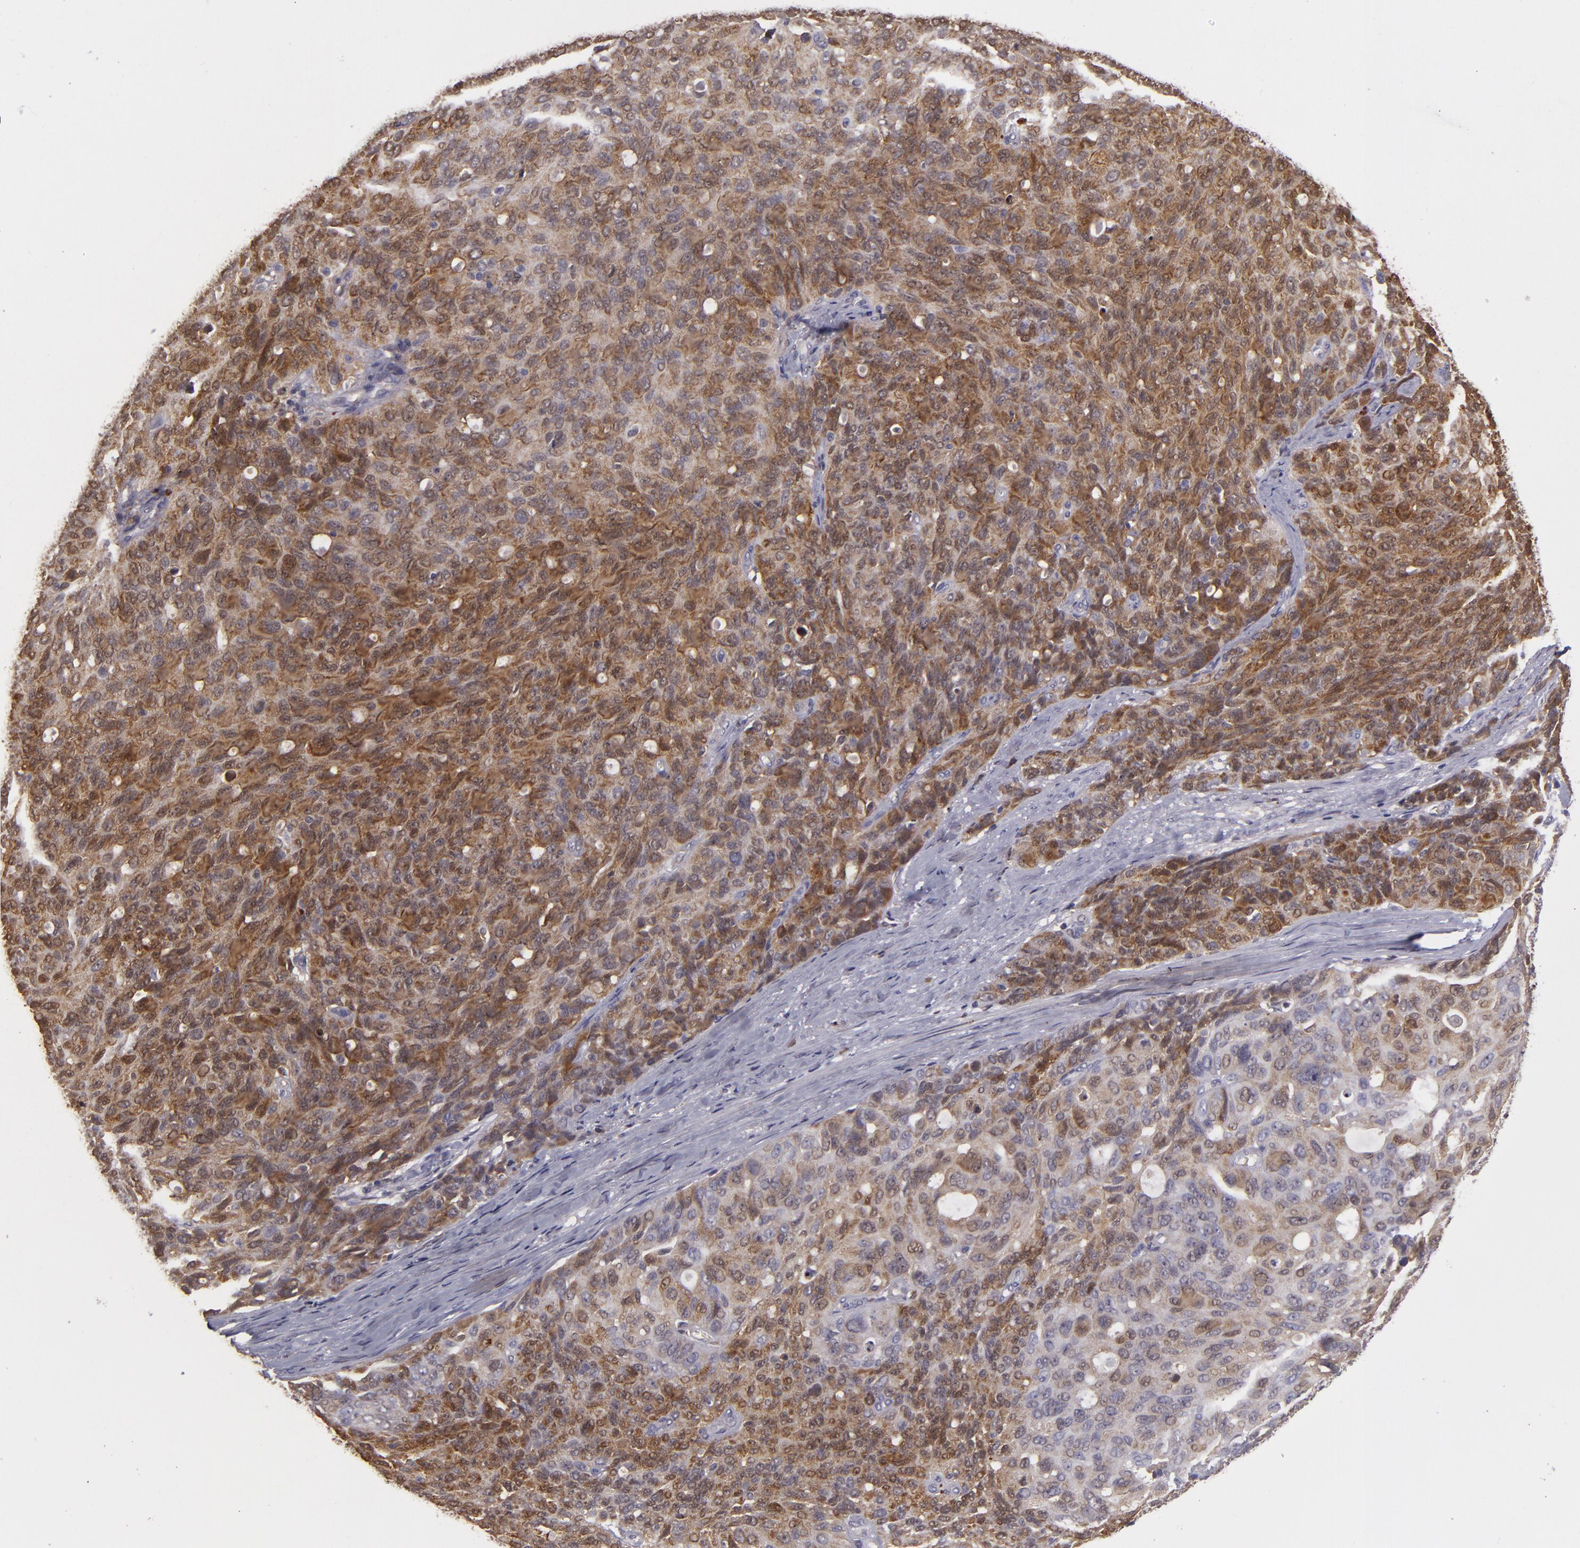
{"staining": {"intensity": "moderate", "quantity": ">75%", "location": "cytoplasmic/membranous"}, "tissue": "ovarian cancer", "cell_type": "Tumor cells", "image_type": "cancer", "snomed": [{"axis": "morphology", "description": "Carcinoma, endometroid"}, {"axis": "topography", "description": "Ovary"}], "caption": "Protein staining shows moderate cytoplasmic/membranous positivity in about >75% of tumor cells in ovarian cancer (endometroid carcinoma). Nuclei are stained in blue.", "gene": "FHIT", "patient": {"sex": "female", "age": 60}}